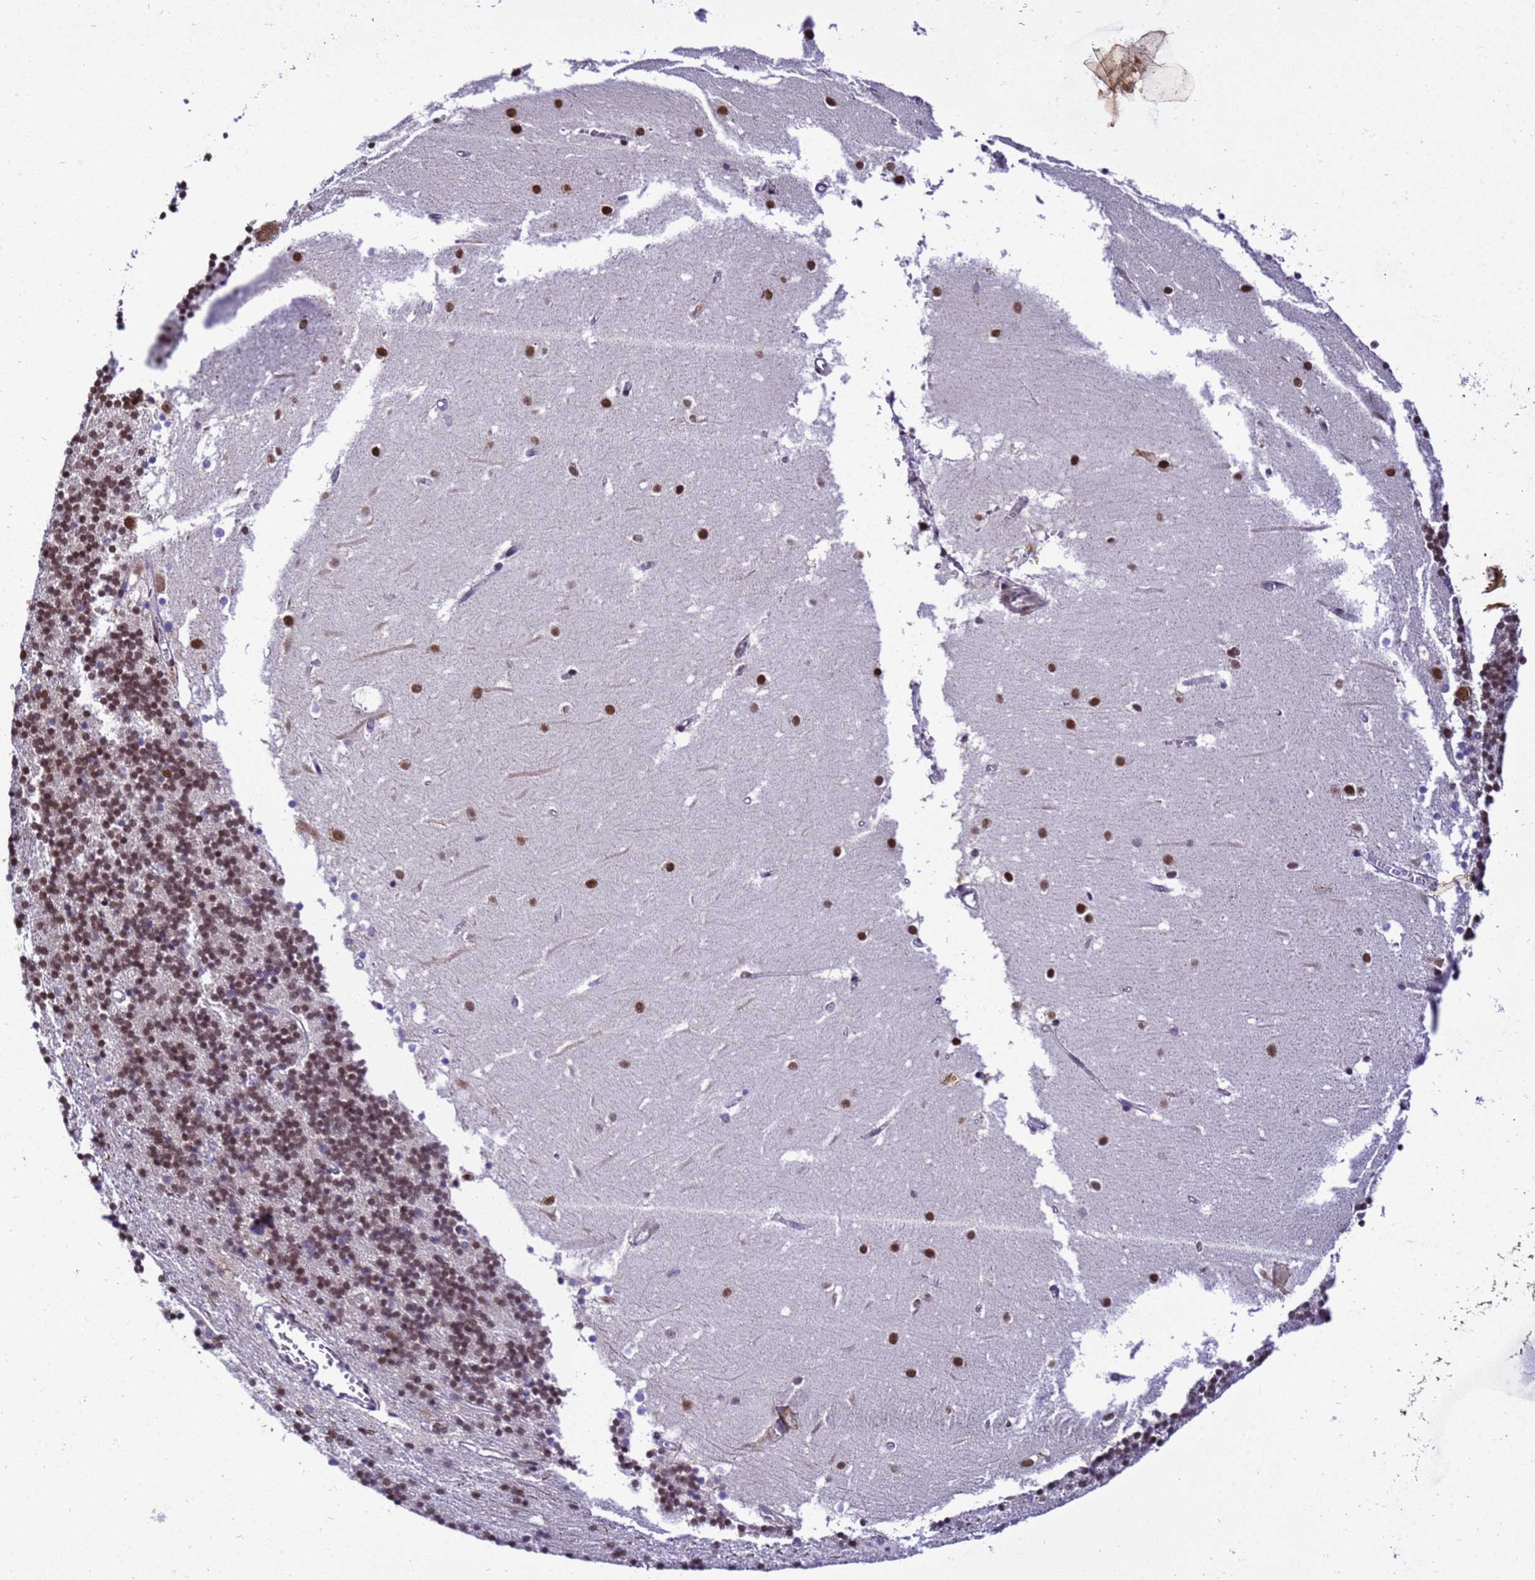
{"staining": {"intensity": "moderate", "quantity": "25%-75%", "location": "nuclear"}, "tissue": "cerebellum", "cell_type": "Cells in granular layer", "image_type": "normal", "snomed": [{"axis": "morphology", "description": "Normal tissue, NOS"}, {"axis": "topography", "description": "Cerebellum"}], "caption": "Immunohistochemistry of unremarkable cerebellum demonstrates medium levels of moderate nuclear expression in approximately 25%-75% of cells in granular layer.", "gene": "SMN1", "patient": {"sex": "male", "age": 54}}